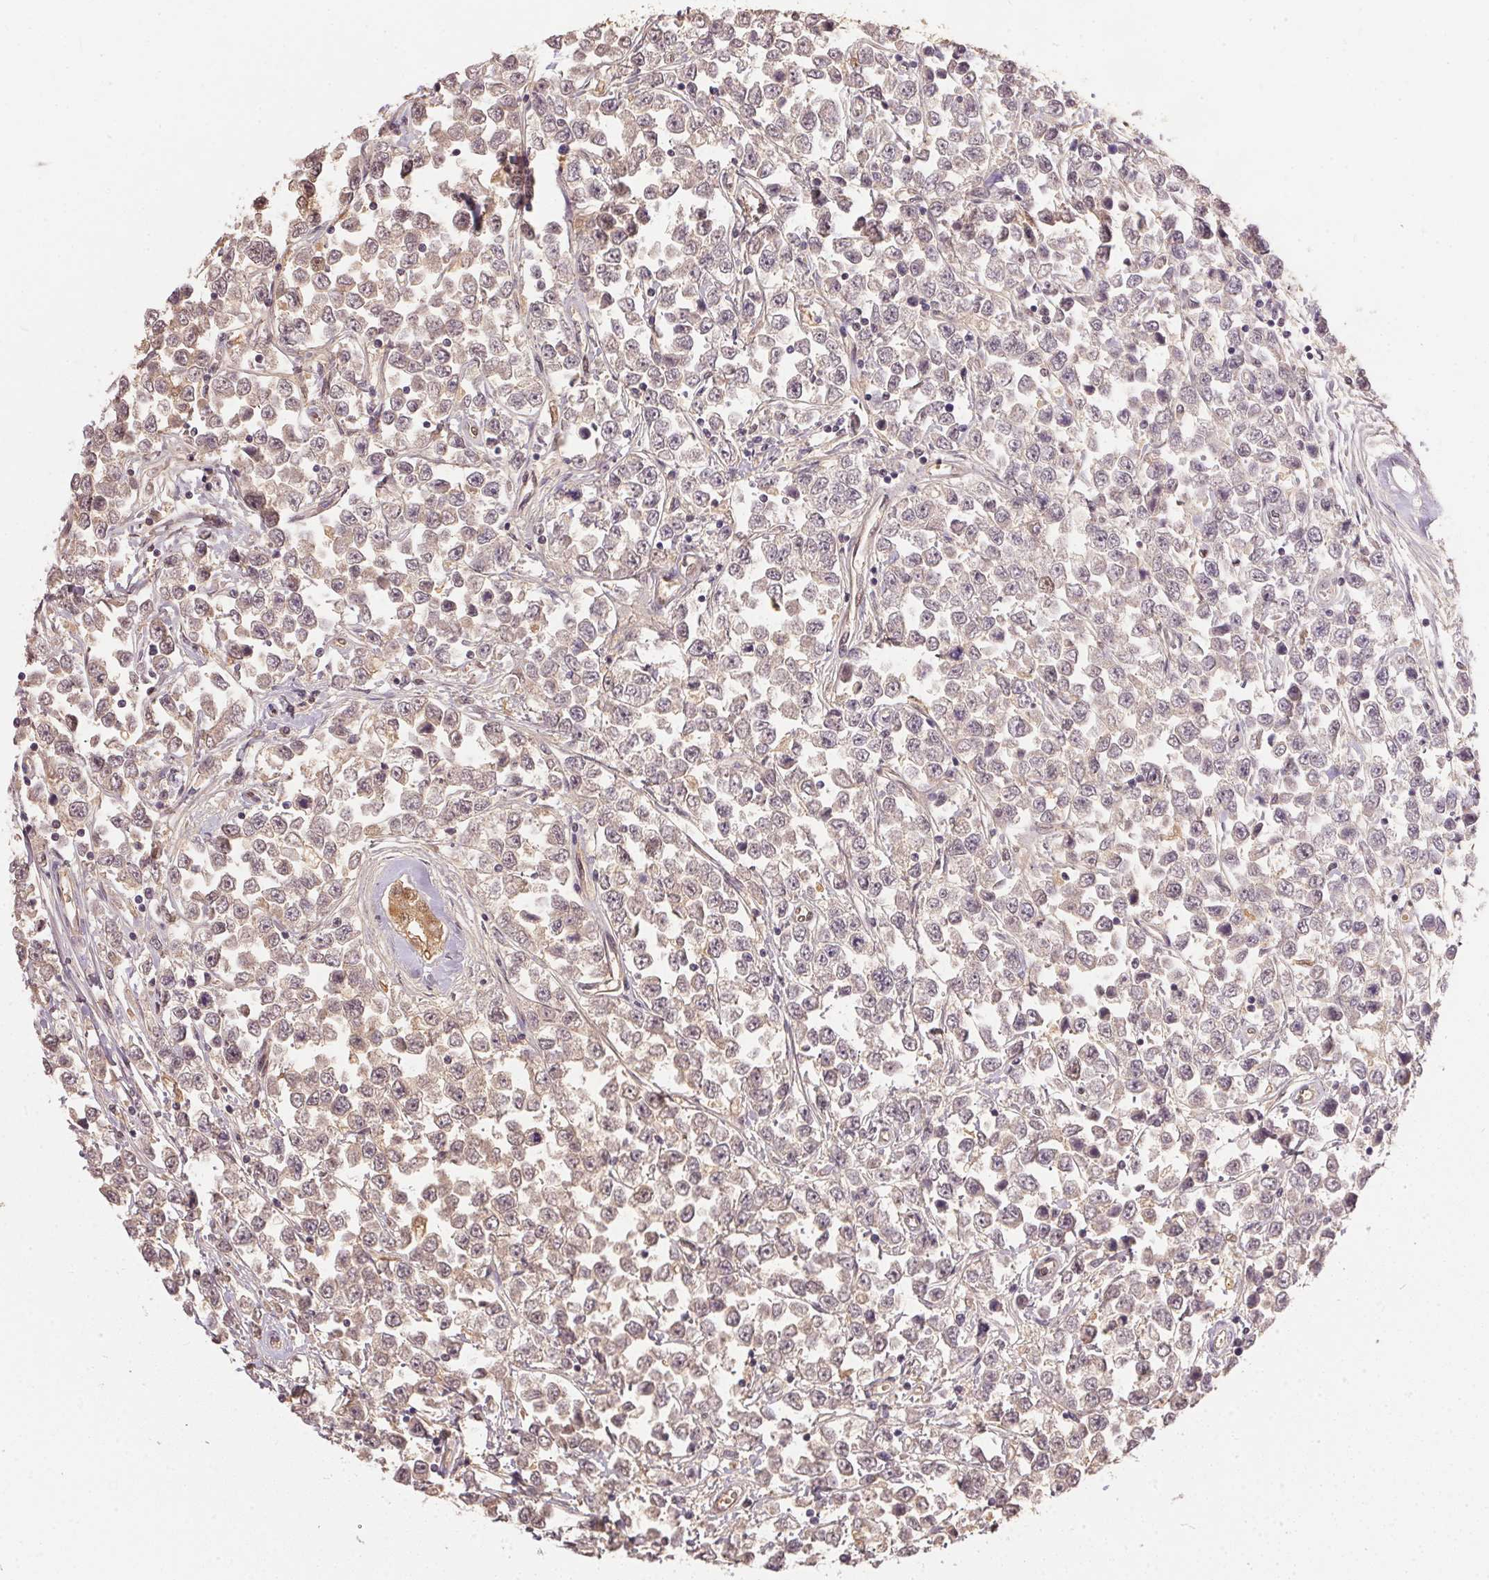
{"staining": {"intensity": "weak", "quantity": ">75%", "location": "cytoplasmic/membranous"}, "tissue": "testis cancer", "cell_type": "Tumor cells", "image_type": "cancer", "snomed": [{"axis": "morphology", "description": "Seminoma, NOS"}, {"axis": "topography", "description": "Testis"}], "caption": "Brown immunohistochemical staining in seminoma (testis) shows weak cytoplasmic/membranous positivity in approximately >75% of tumor cells.", "gene": "BLMH", "patient": {"sex": "male", "age": 34}}